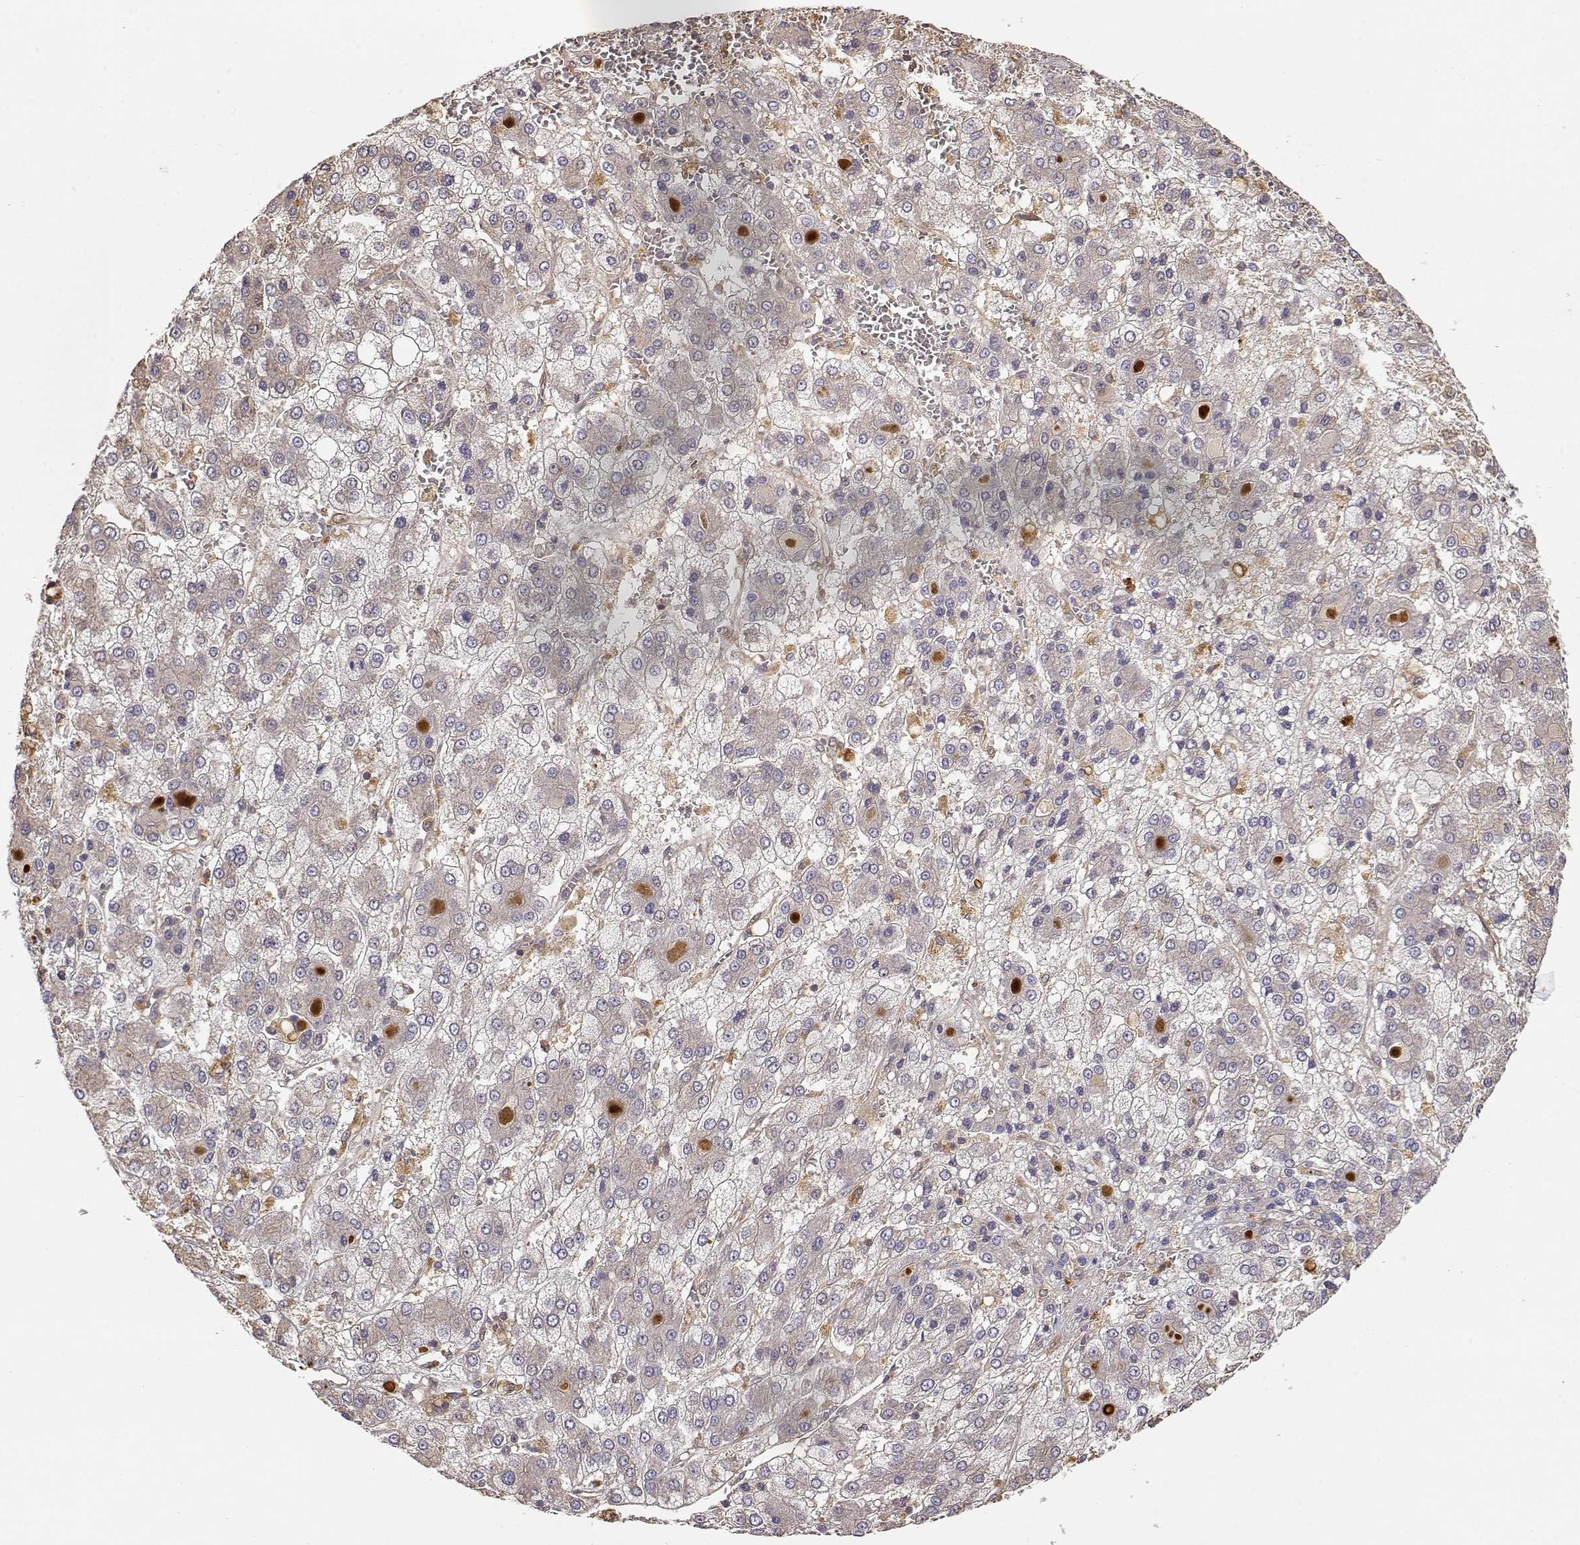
{"staining": {"intensity": "negative", "quantity": "none", "location": "none"}, "tissue": "liver cancer", "cell_type": "Tumor cells", "image_type": "cancer", "snomed": [{"axis": "morphology", "description": "Carcinoma, Hepatocellular, NOS"}, {"axis": "topography", "description": "Liver"}], "caption": "The photomicrograph displays no significant expression in tumor cells of hepatocellular carcinoma (liver).", "gene": "CRIM1", "patient": {"sex": "male", "age": 73}}